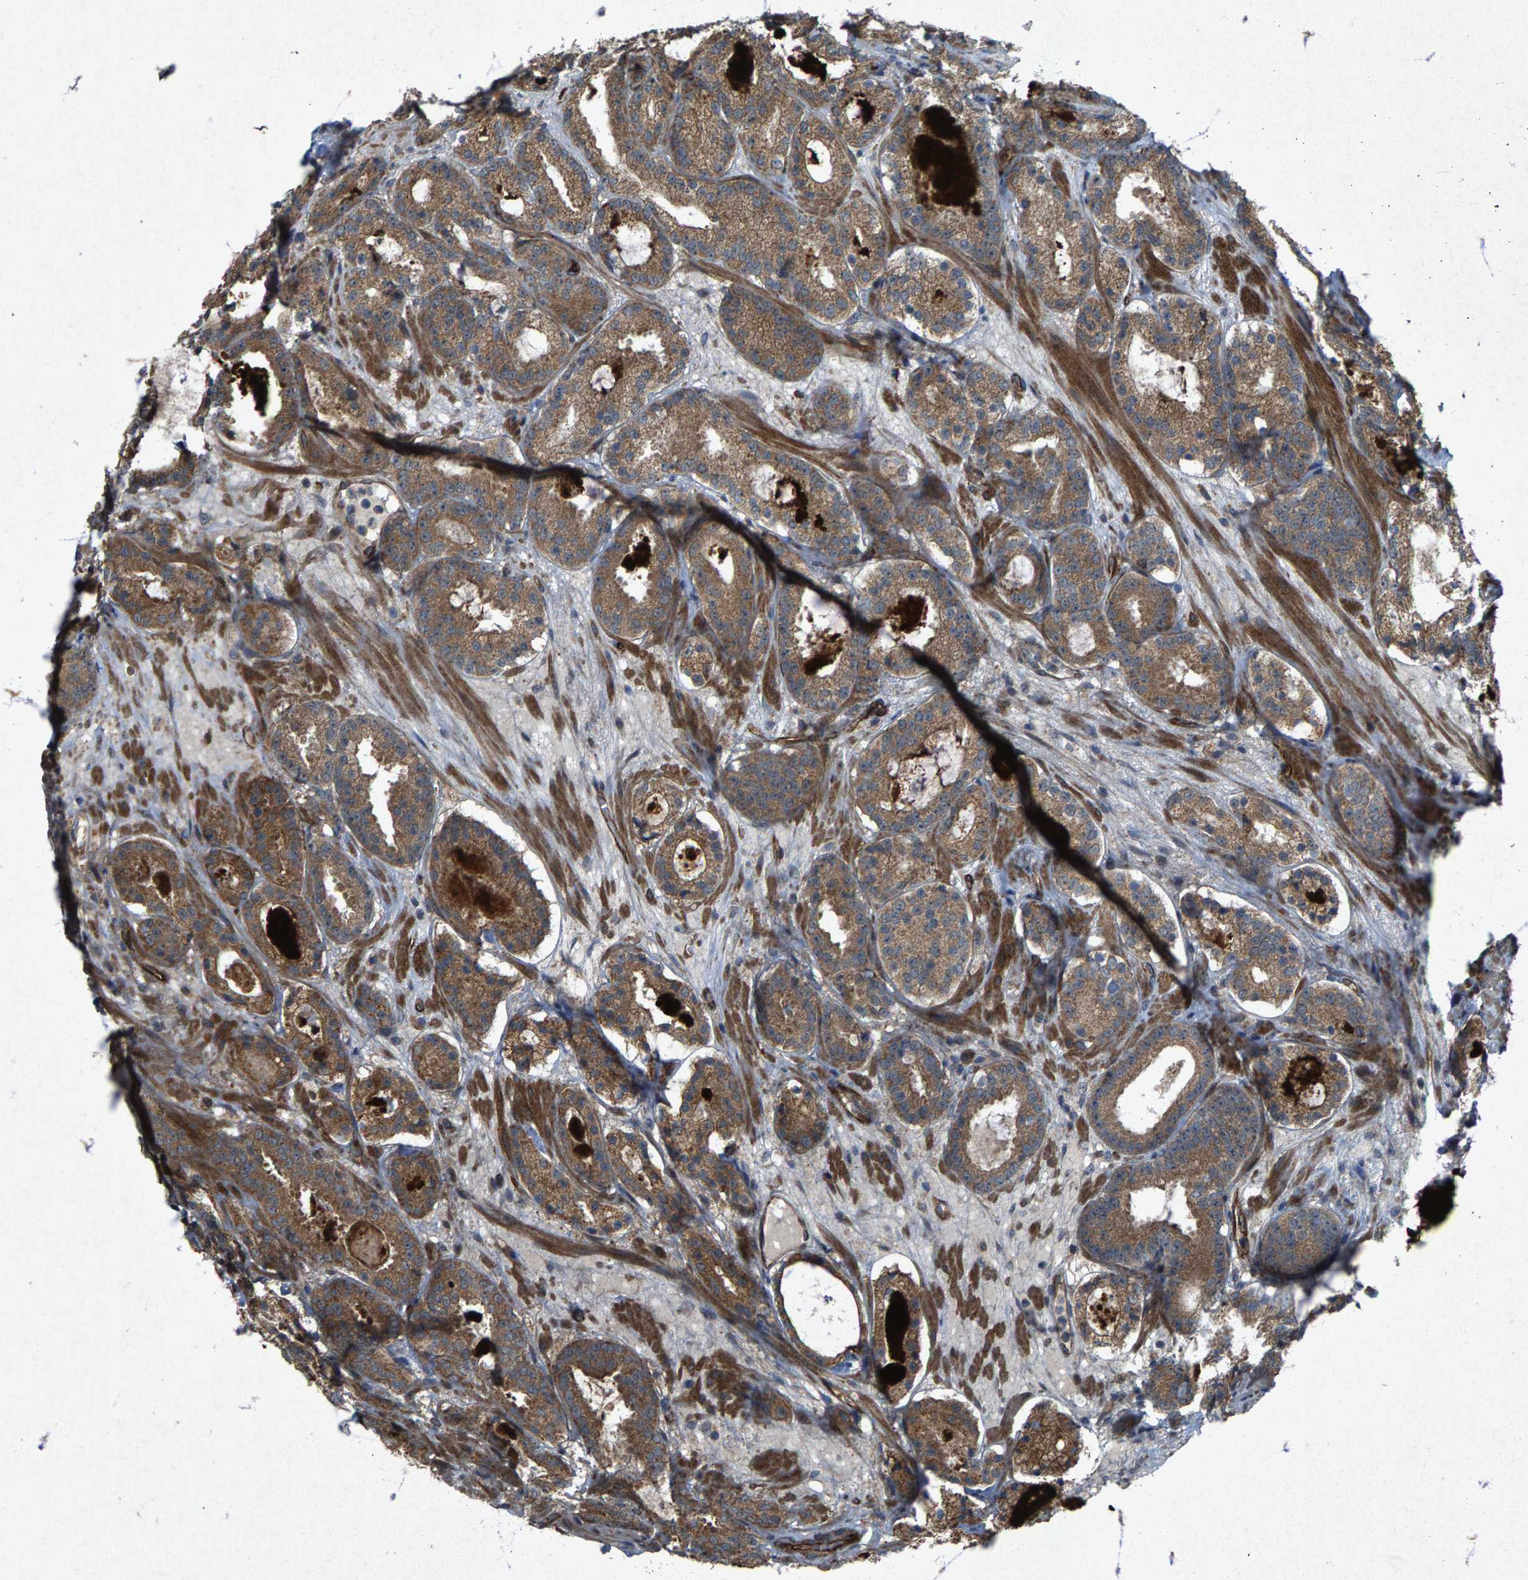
{"staining": {"intensity": "moderate", "quantity": ">75%", "location": "cytoplasmic/membranous"}, "tissue": "prostate cancer", "cell_type": "Tumor cells", "image_type": "cancer", "snomed": [{"axis": "morphology", "description": "Adenocarcinoma, Low grade"}, {"axis": "topography", "description": "Prostate"}], "caption": "Moderate cytoplasmic/membranous protein positivity is identified in about >75% of tumor cells in adenocarcinoma (low-grade) (prostate).", "gene": "LRRC72", "patient": {"sex": "male", "age": 69}}